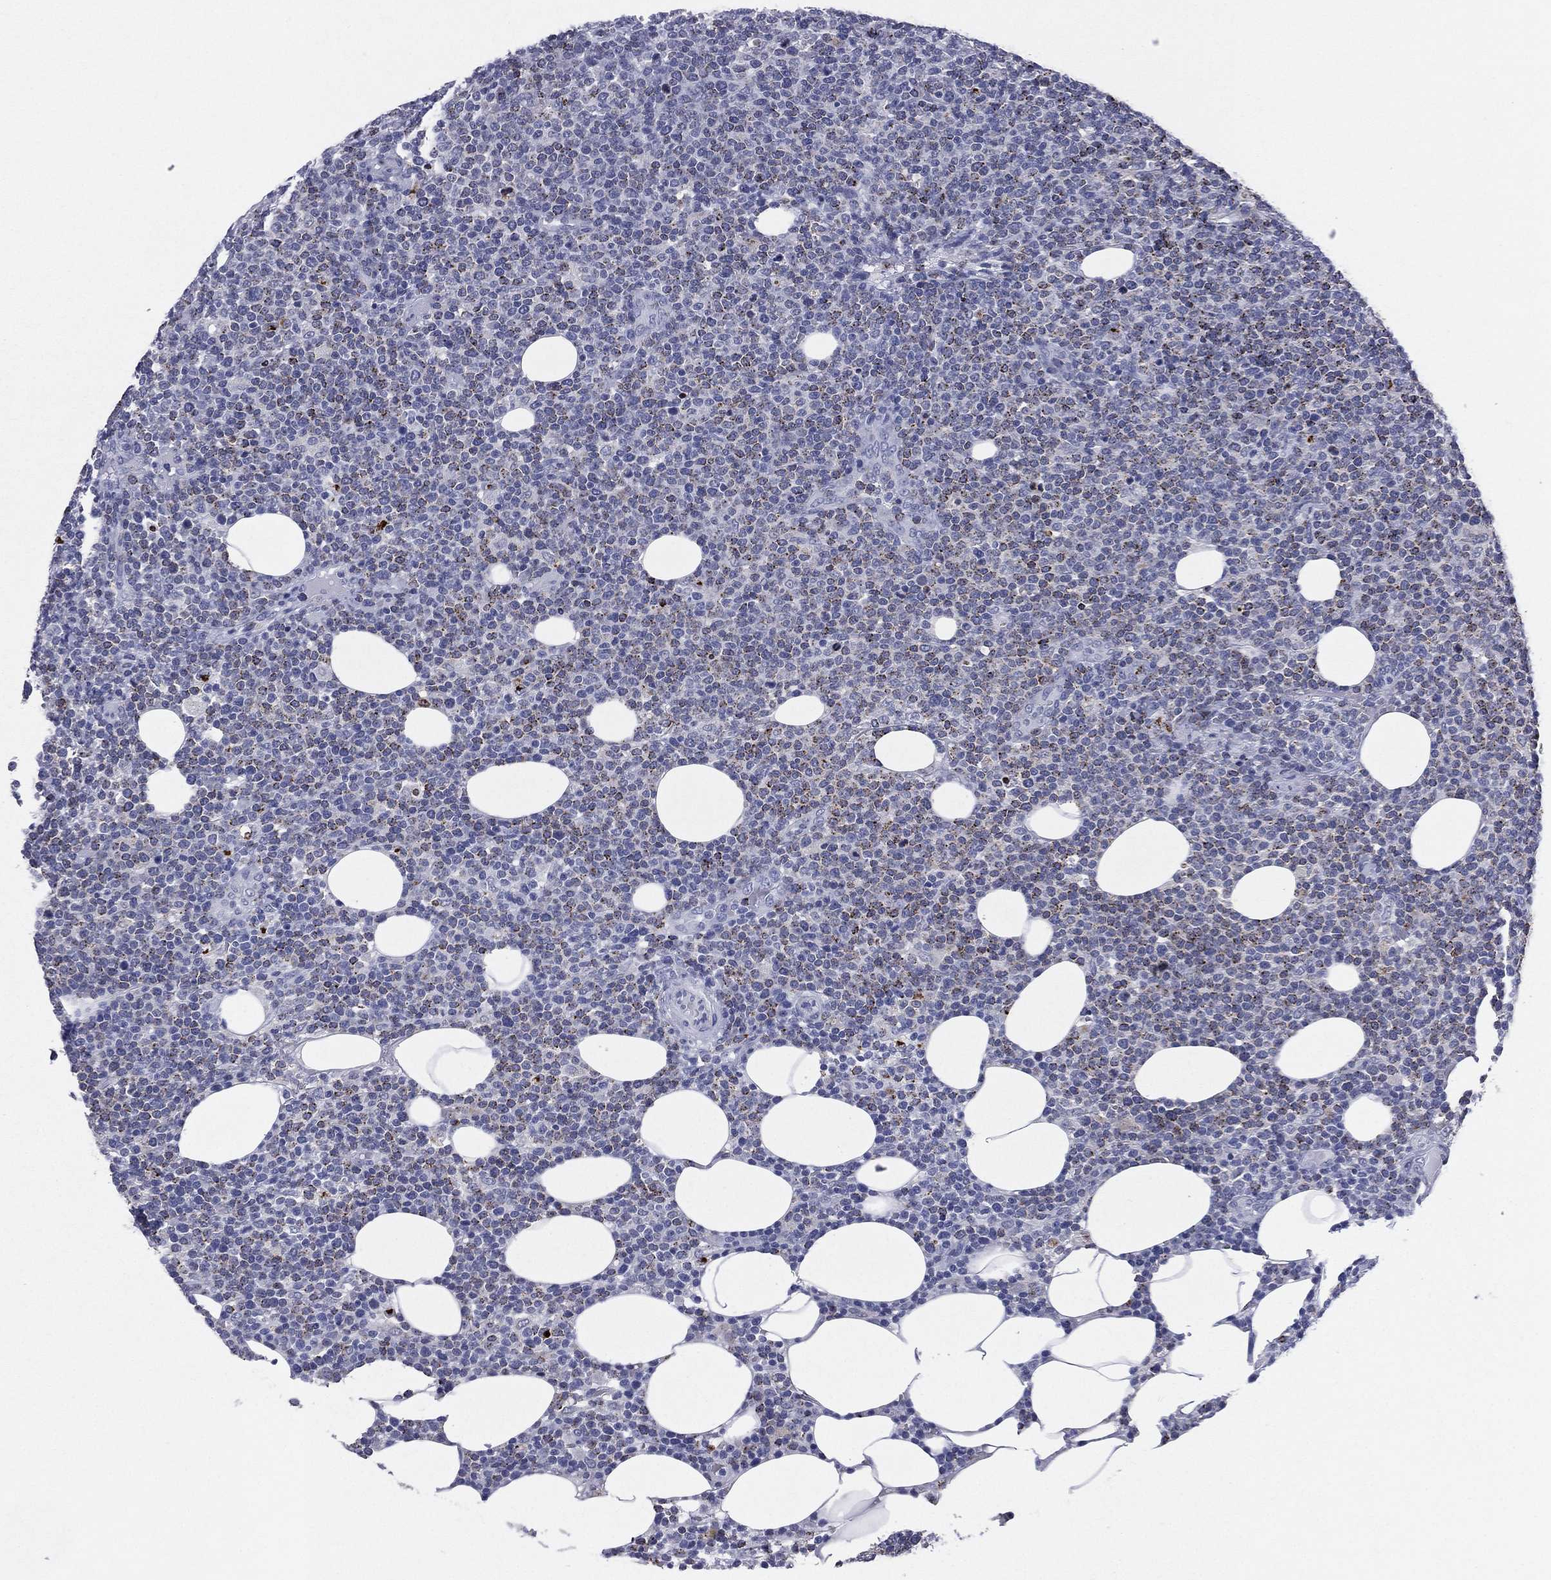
{"staining": {"intensity": "weak", "quantity": "<25%", "location": "cytoplasmic/membranous"}, "tissue": "lymphoma", "cell_type": "Tumor cells", "image_type": "cancer", "snomed": [{"axis": "morphology", "description": "Malignant lymphoma, non-Hodgkin's type, High grade"}, {"axis": "topography", "description": "Lymph node"}], "caption": "Immunohistochemistry histopathology image of neoplastic tissue: human malignant lymphoma, non-Hodgkin's type (high-grade) stained with DAB shows no significant protein positivity in tumor cells.", "gene": "HLA-DOA", "patient": {"sex": "male", "age": 61}}